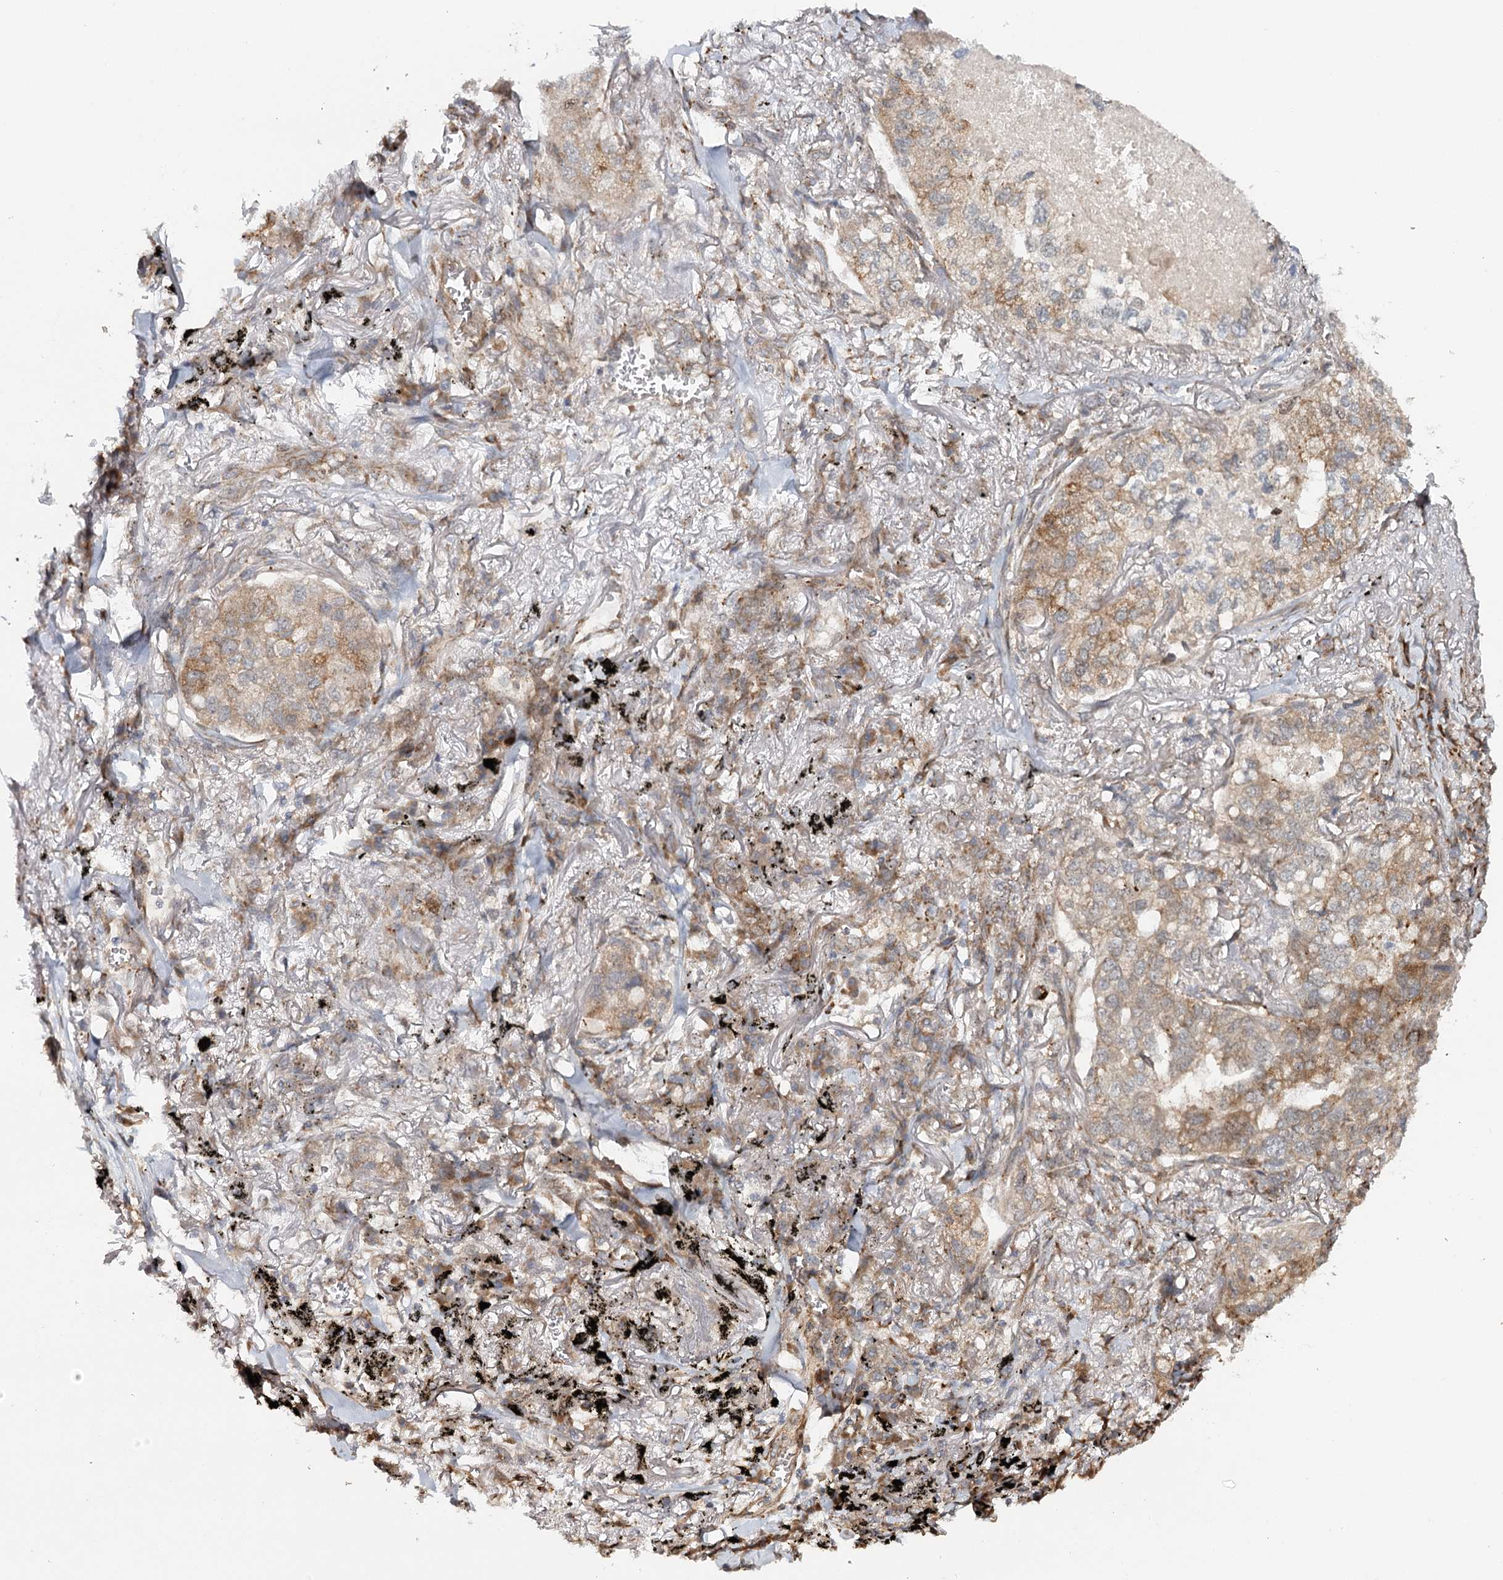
{"staining": {"intensity": "weak", "quantity": "25%-75%", "location": "cytoplasmic/membranous"}, "tissue": "lung cancer", "cell_type": "Tumor cells", "image_type": "cancer", "snomed": [{"axis": "morphology", "description": "Adenocarcinoma, NOS"}, {"axis": "topography", "description": "Lung"}], "caption": "An immunohistochemistry histopathology image of tumor tissue is shown. Protein staining in brown labels weak cytoplasmic/membranous positivity in lung cancer (adenocarcinoma) within tumor cells.", "gene": "MKNK1", "patient": {"sex": "male", "age": 65}}